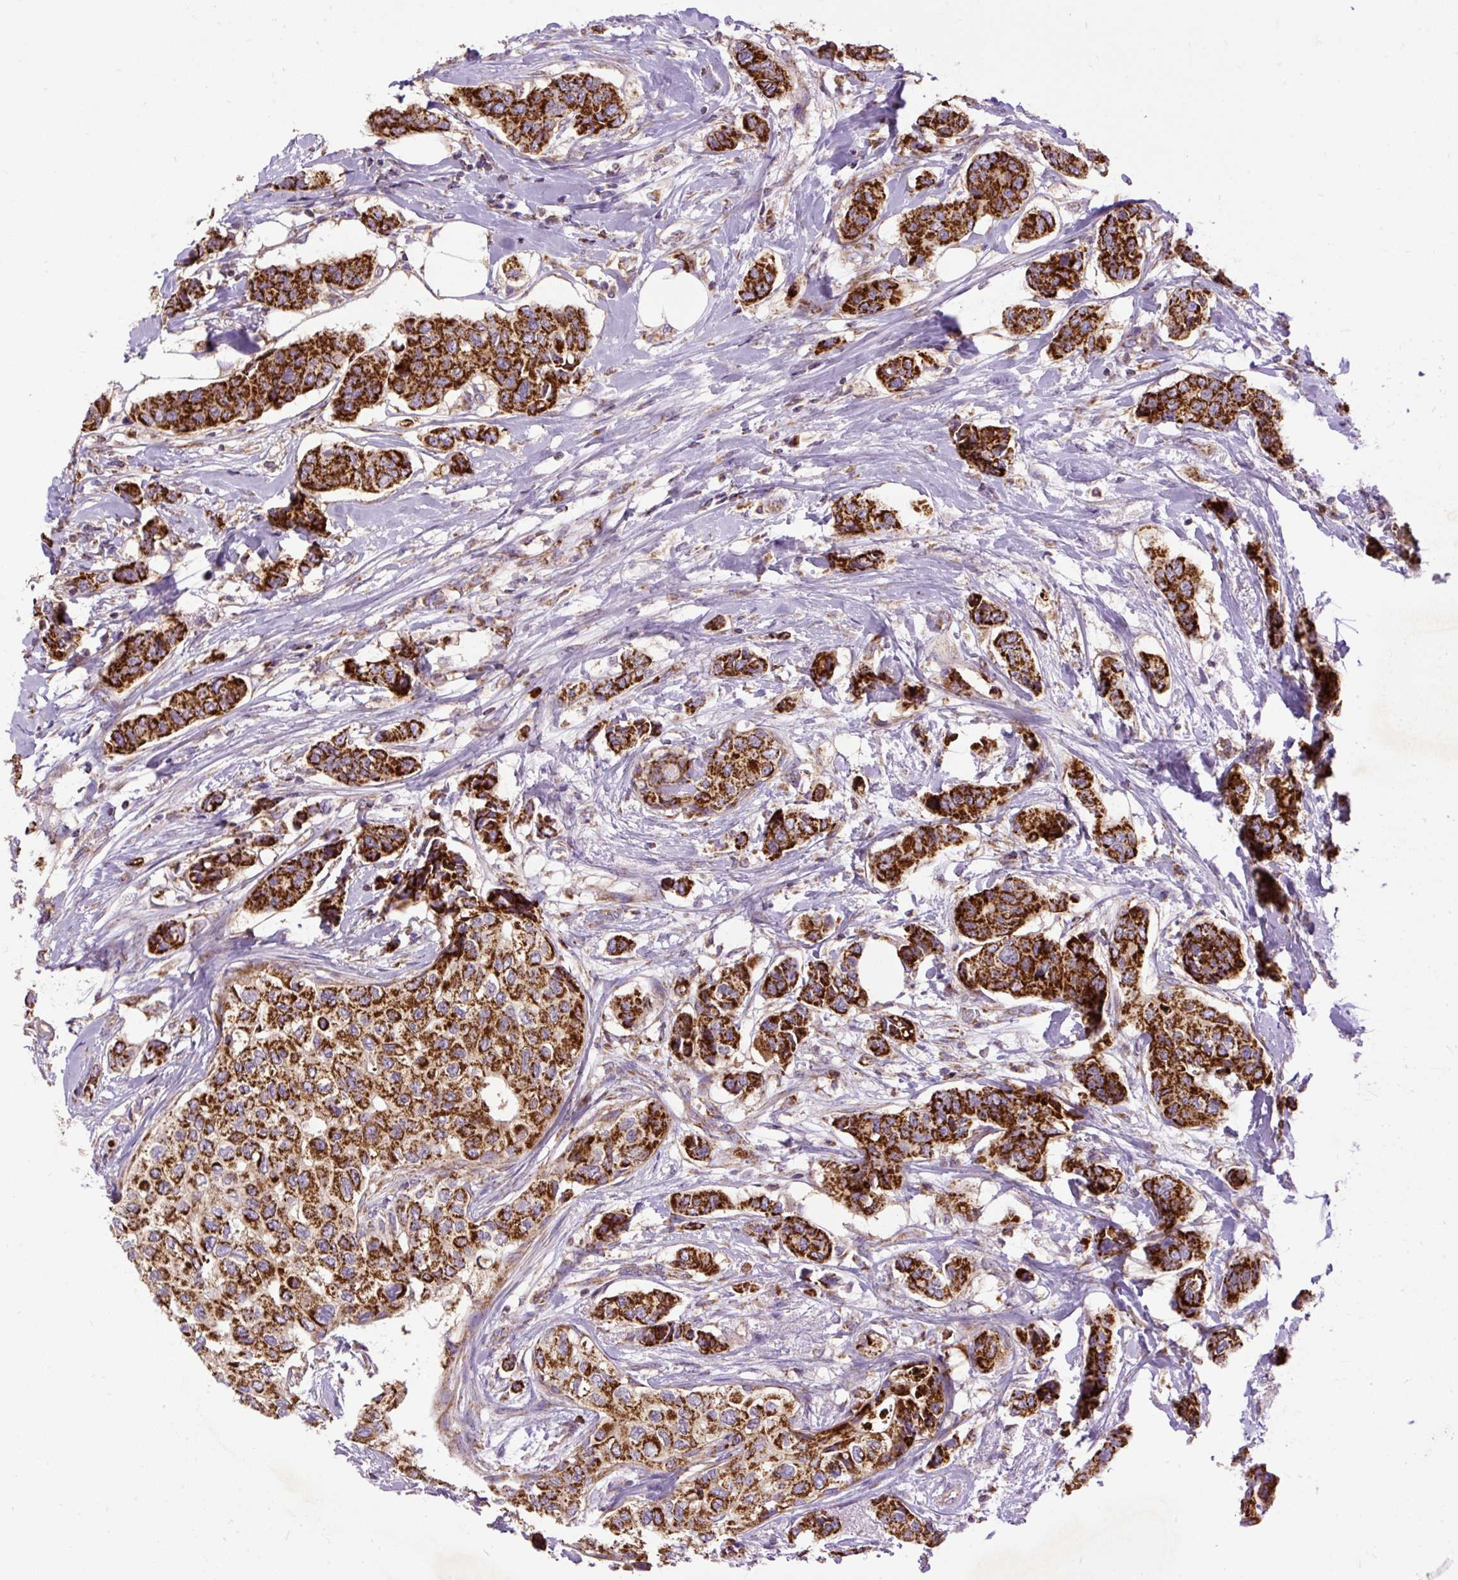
{"staining": {"intensity": "strong", "quantity": ">75%", "location": "cytoplasmic/membranous"}, "tissue": "breast cancer", "cell_type": "Tumor cells", "image_type": "cancer", "snomed": [{"axis": "morphology", "description": "Lobular carcinoma"}, {"axis": "topography", "description": "Breast"}], "caption": "Breast cancer stained with immunohistochemistry displays strong cytoplasmic/membranous positivity in approximately >75% of tumor cells. (brown staining indicates protein expression, while blue staining denotes nuclei).", "gene": "TOMM40", "patient": {"sex": "female", "age": 51}}